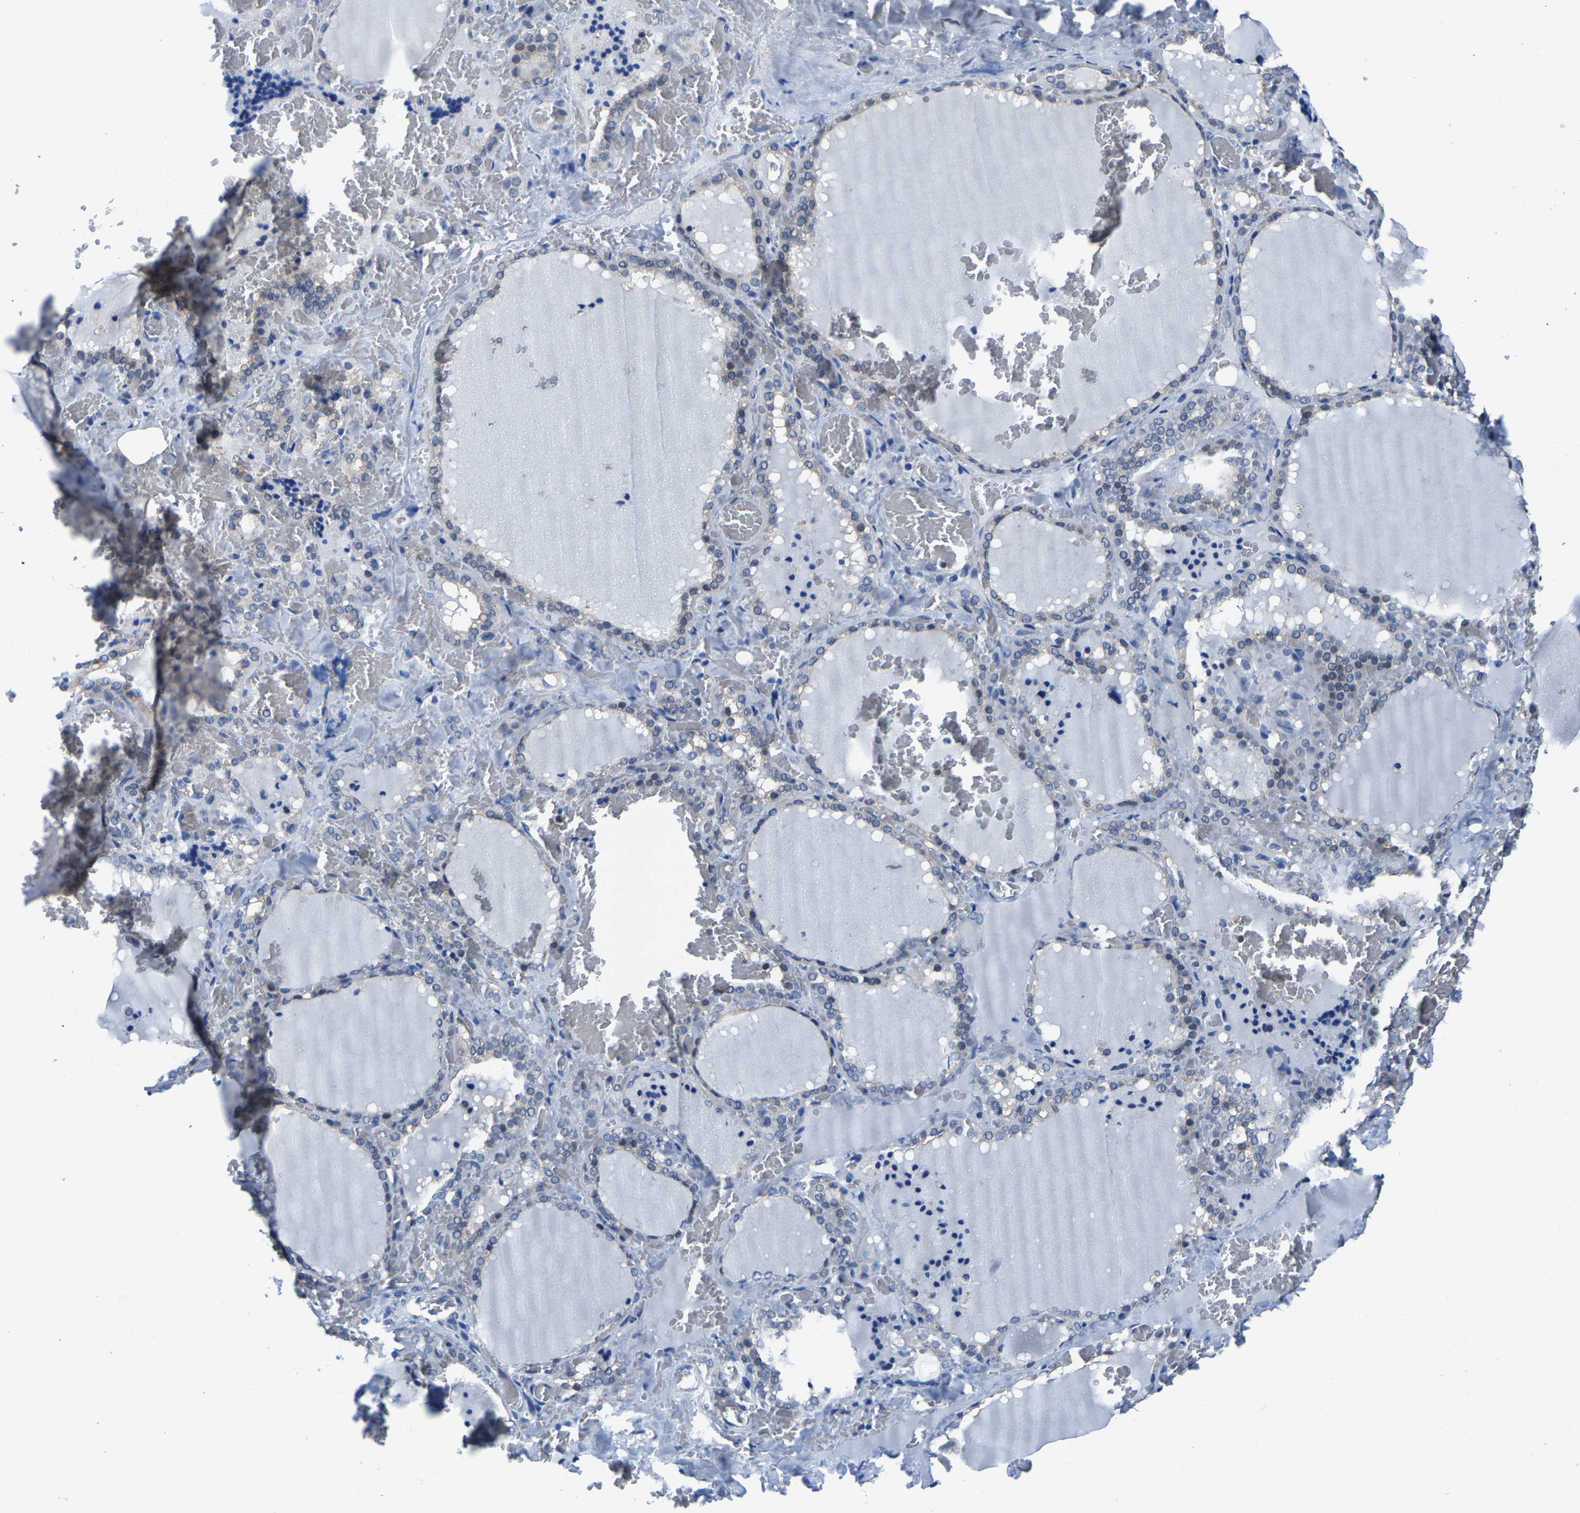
{"staining": {"intensity": "negative", "quantity": "none", "location": "none"}, "tissue": "thyroid gland", "cell_type": "Glandular cells", "image_type": "normal", "snomed": [{"axis": "morphology", "description": "Normal tissue, NOS"}, {"axis": "topography", "description": "Thyroid gland"}], "caption": "High power microscopy micrograph of an immunohistochemistry image of benign thyroid gland, revealing no significant positivity in glandular cells. (Stains: DAB (3,3'-diaminobenzidine) immunohistochemistry (IHC) with hematoxylin counter stain, Microscopy: brightfield microscopy at high magnification).", "gene": "SSH3", "patient": {"sex": "female", "age": 22}}